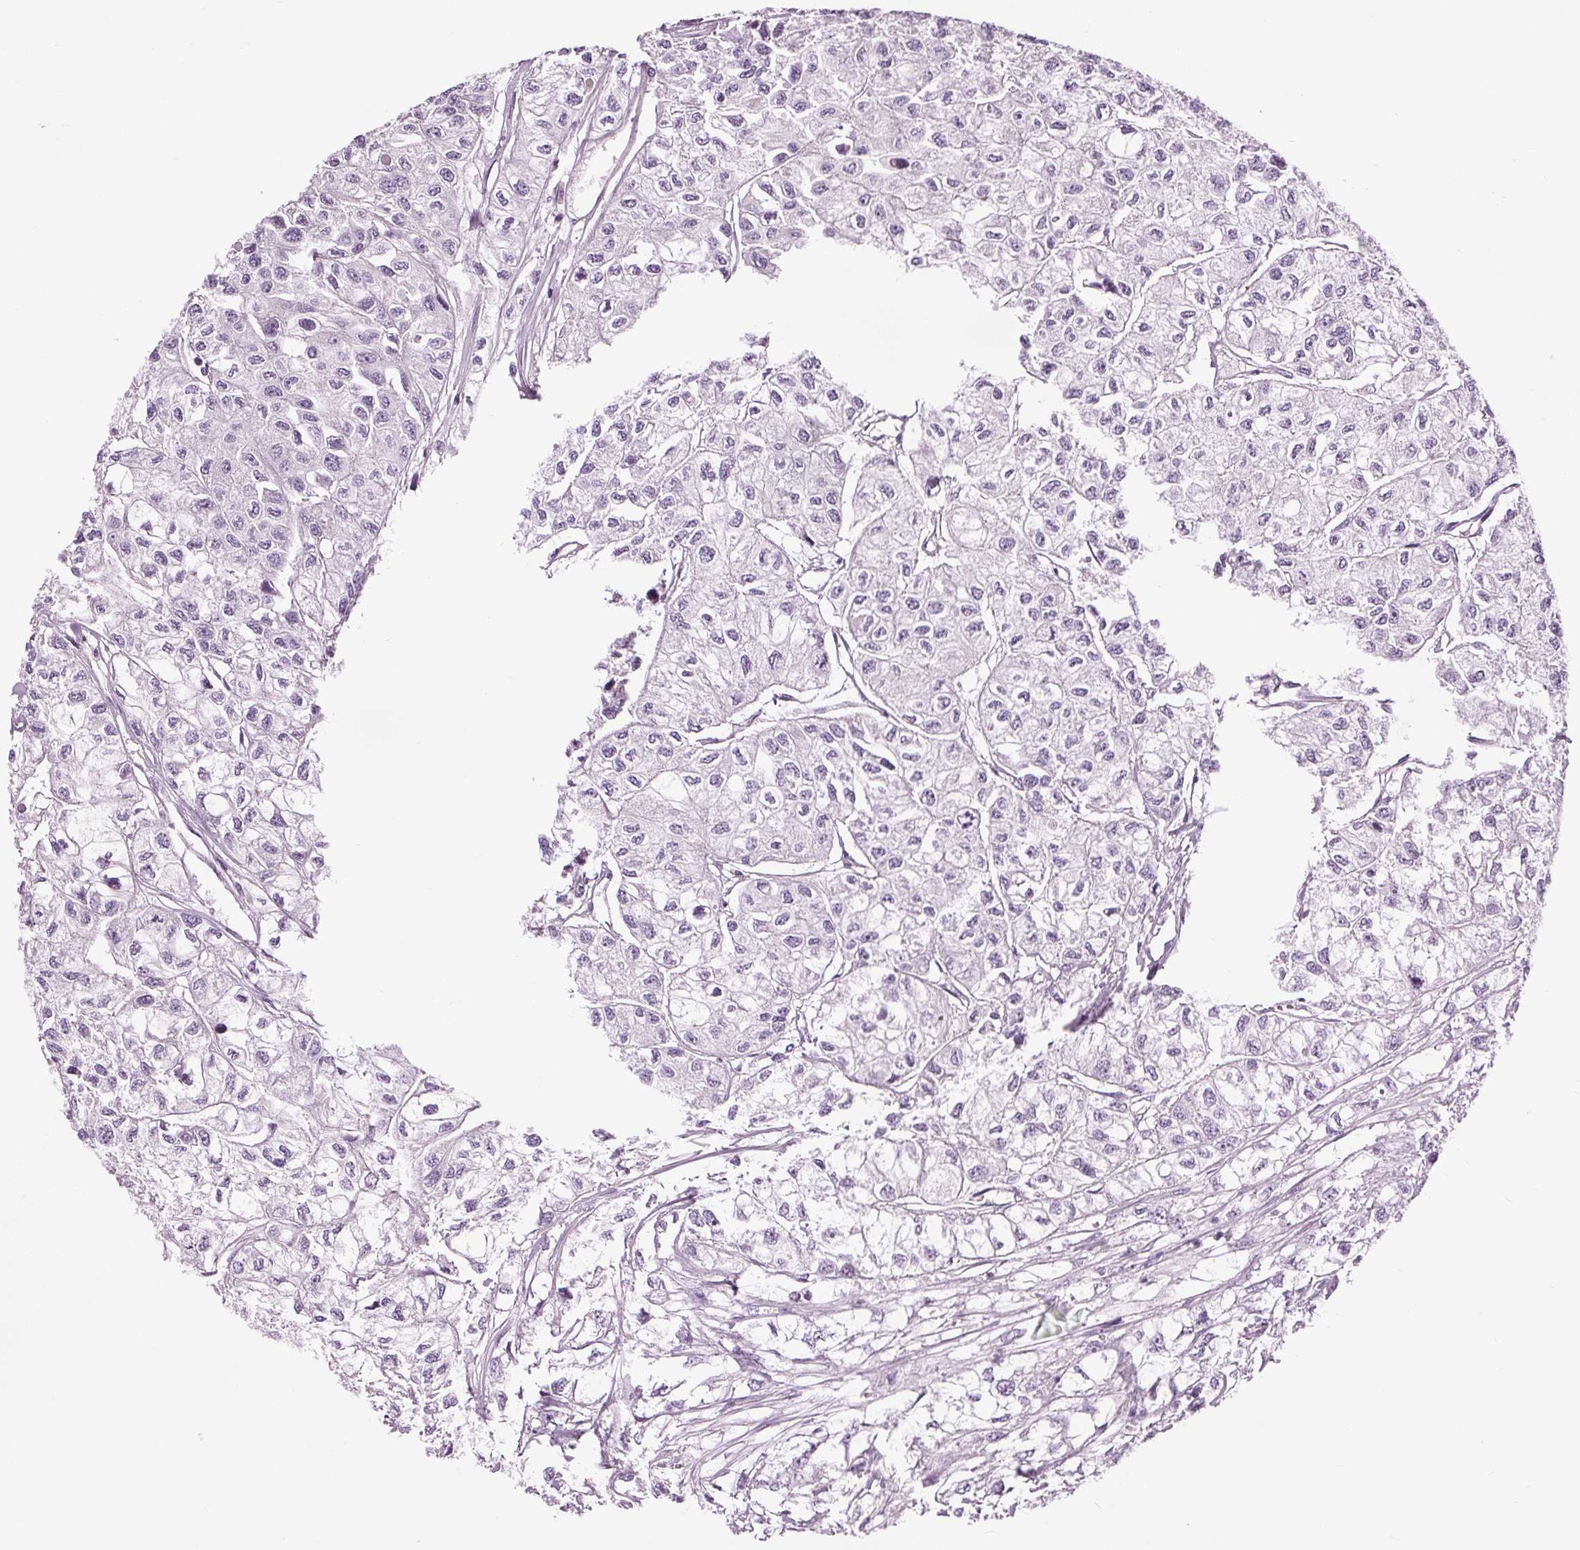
{"staining": {"intensity": "negative", "quantity": "none", "location": "none"}, "tissue": "renal cancer", "cell_type": "Tumor cells", "image_type": "cancer", "snomed": [{"axis": "morphology", "description": "Adenocarcinoma, NOS"}, {"axis": "topography", "description": "Kidney"}], "caption": "Immunohistochemical staining of renal adenocarcinoma exhibits no significant expression in tumor cells.", "gene": "RASA1", "patient": {"sex": "male", "age": 56}}